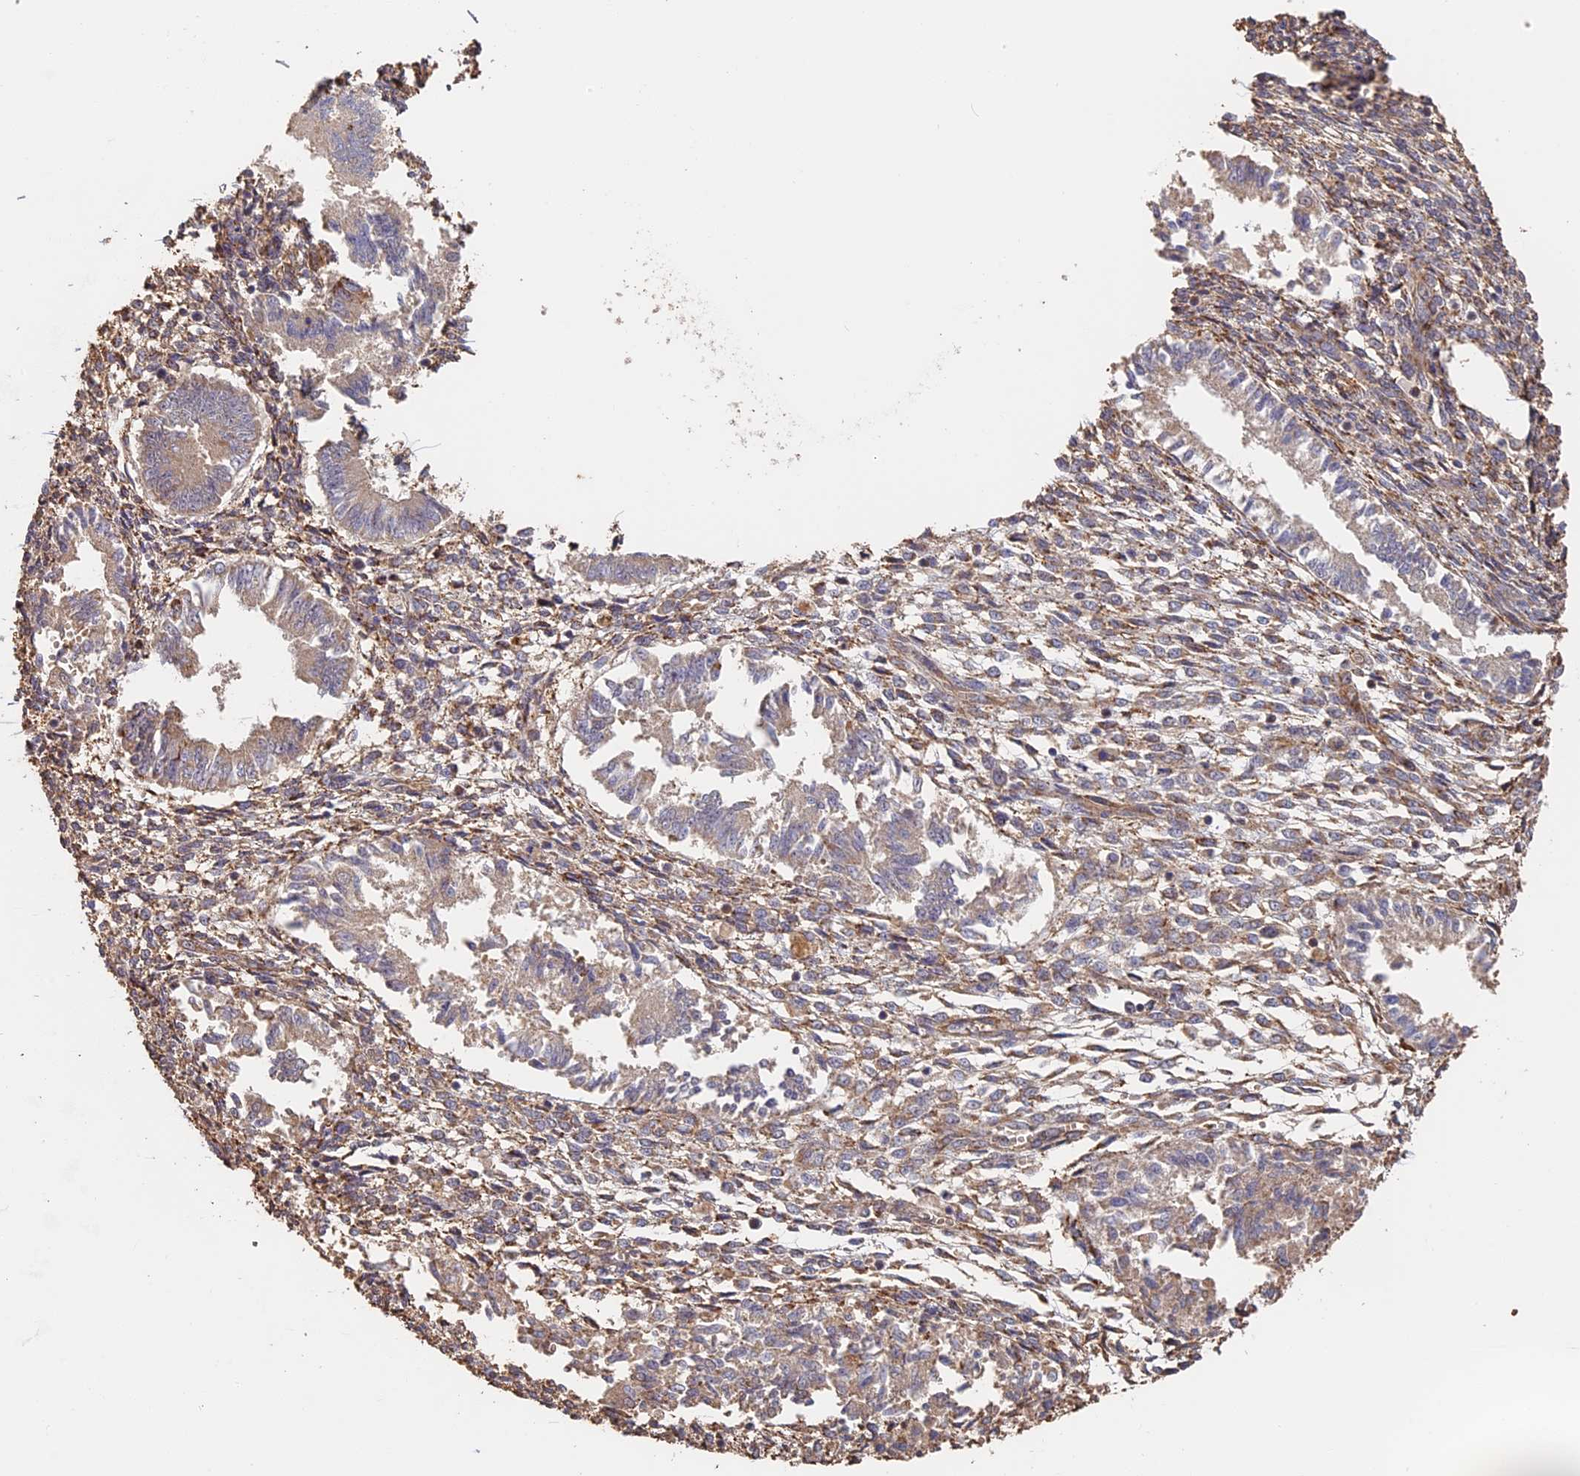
{"staining": {"intensity": "weak", "quantity": "25%-75%", "location": "cytoplasmic/membranous"}, "tissue": "endometrium", "cell_type": "Cells in endometrial stroma", "image_type": "normal", "snomed": [{"axis": "morphology", "description": "Normal tissue, NOS"}, {"axis": "topography", "description": "Uterus"}, {"axis": "topography", "description": "Endometrium"}], "caption": "The micrograph reveals staining of normal endometrium, revealing weak cytoplasmic/membranous protein staining (brown color) within cells in endometrial stroma.", "gene": "STX16", "patient": {"sex": "female", "age": 48}}